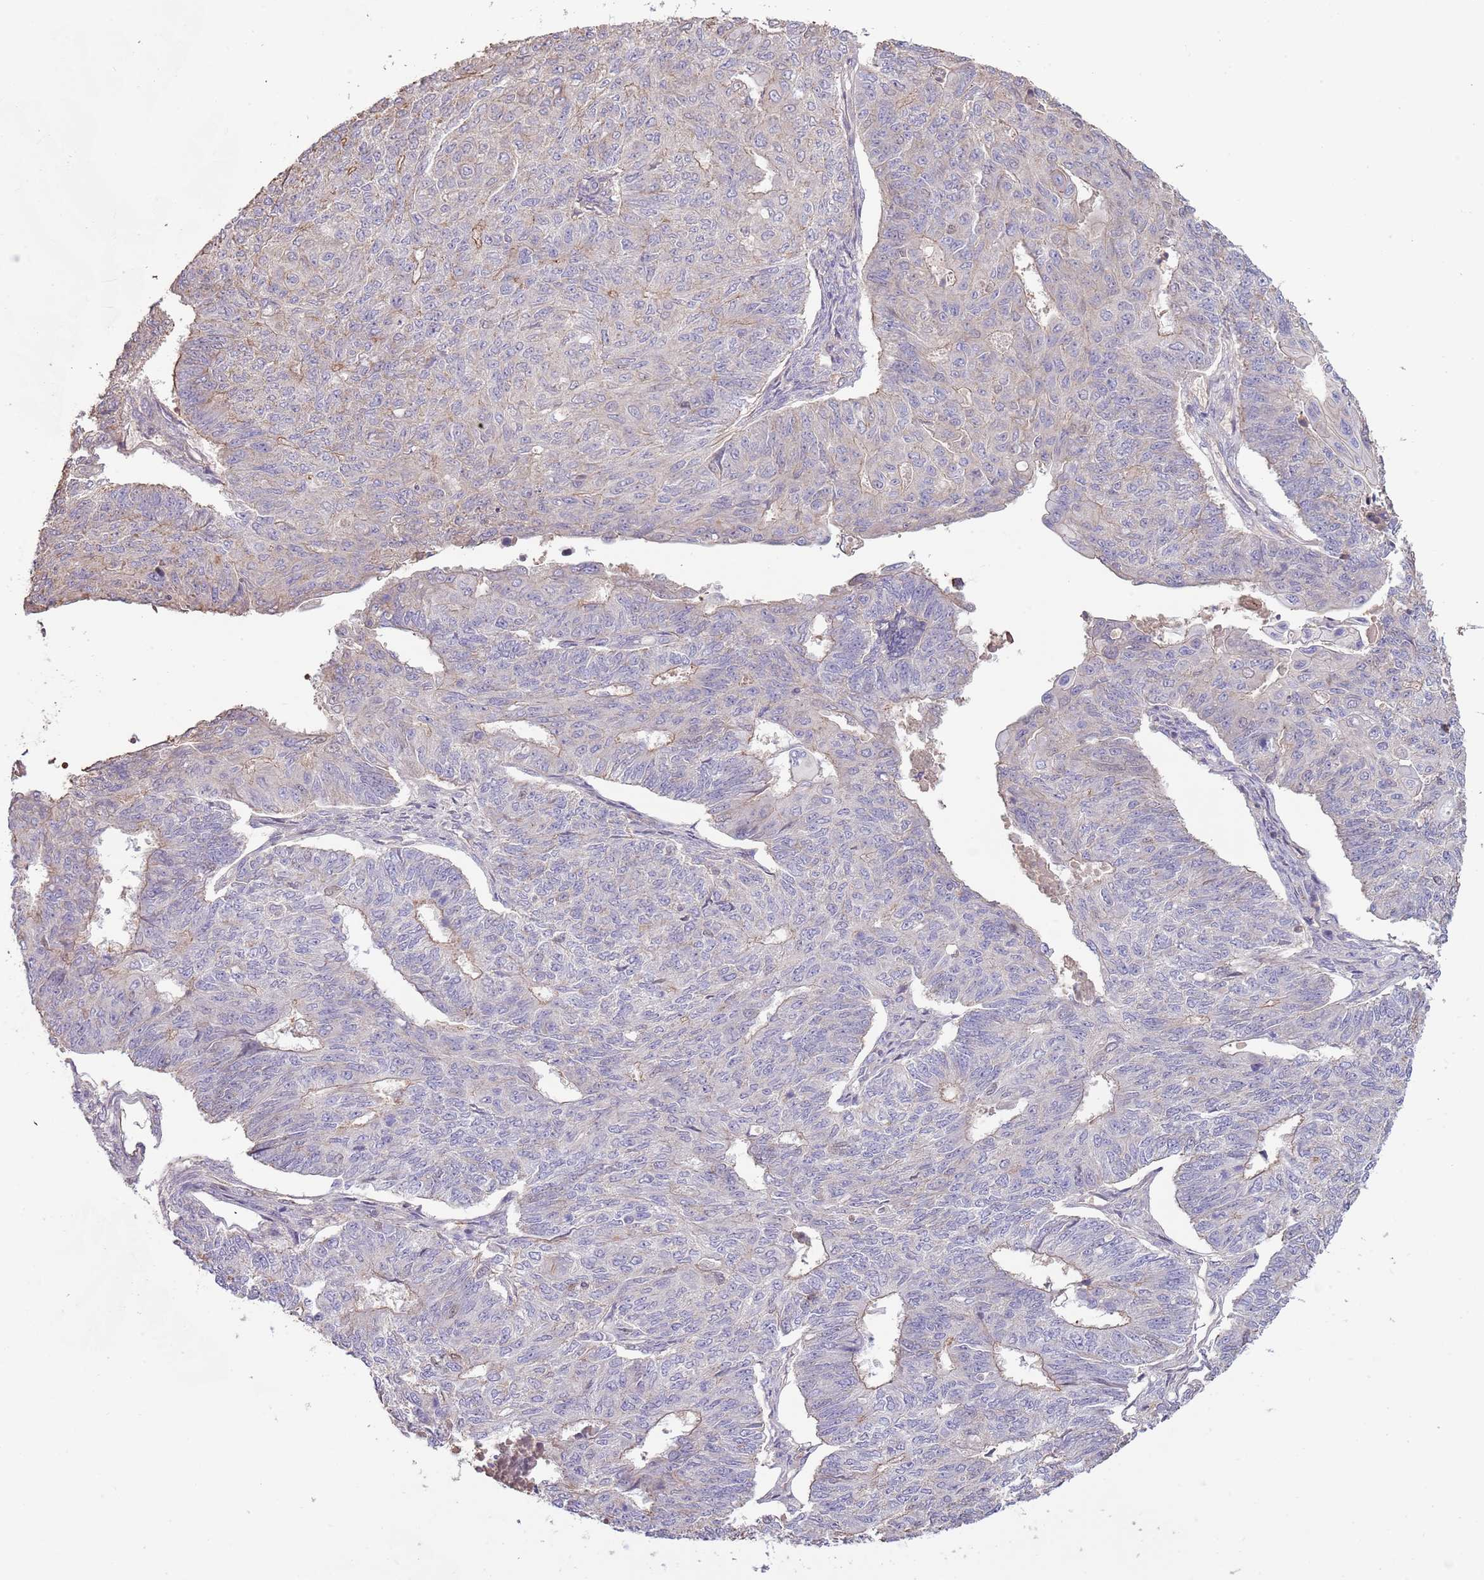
{"staining": {"intensity": "weak", "quantity": "<25%", "location": "cytoplasmic/membranous"}, "tissue": "endometrial cancer", "cell_type": "Tumor cells", "image_type": "cancer", "snomed": [{"axis": "morphology", "description": "Adenocarcinoma, NOS"}, {"axis": "topography", "description": "Endometrium"}], "caption": "DAB (3,3'-diaminobenzidine) immunohistochemical staining of endometrial adenocarcinoma displays no significant staining in tumor cells.", "gene": "FECH", "patient": {"sex": "female", "age": 32}}